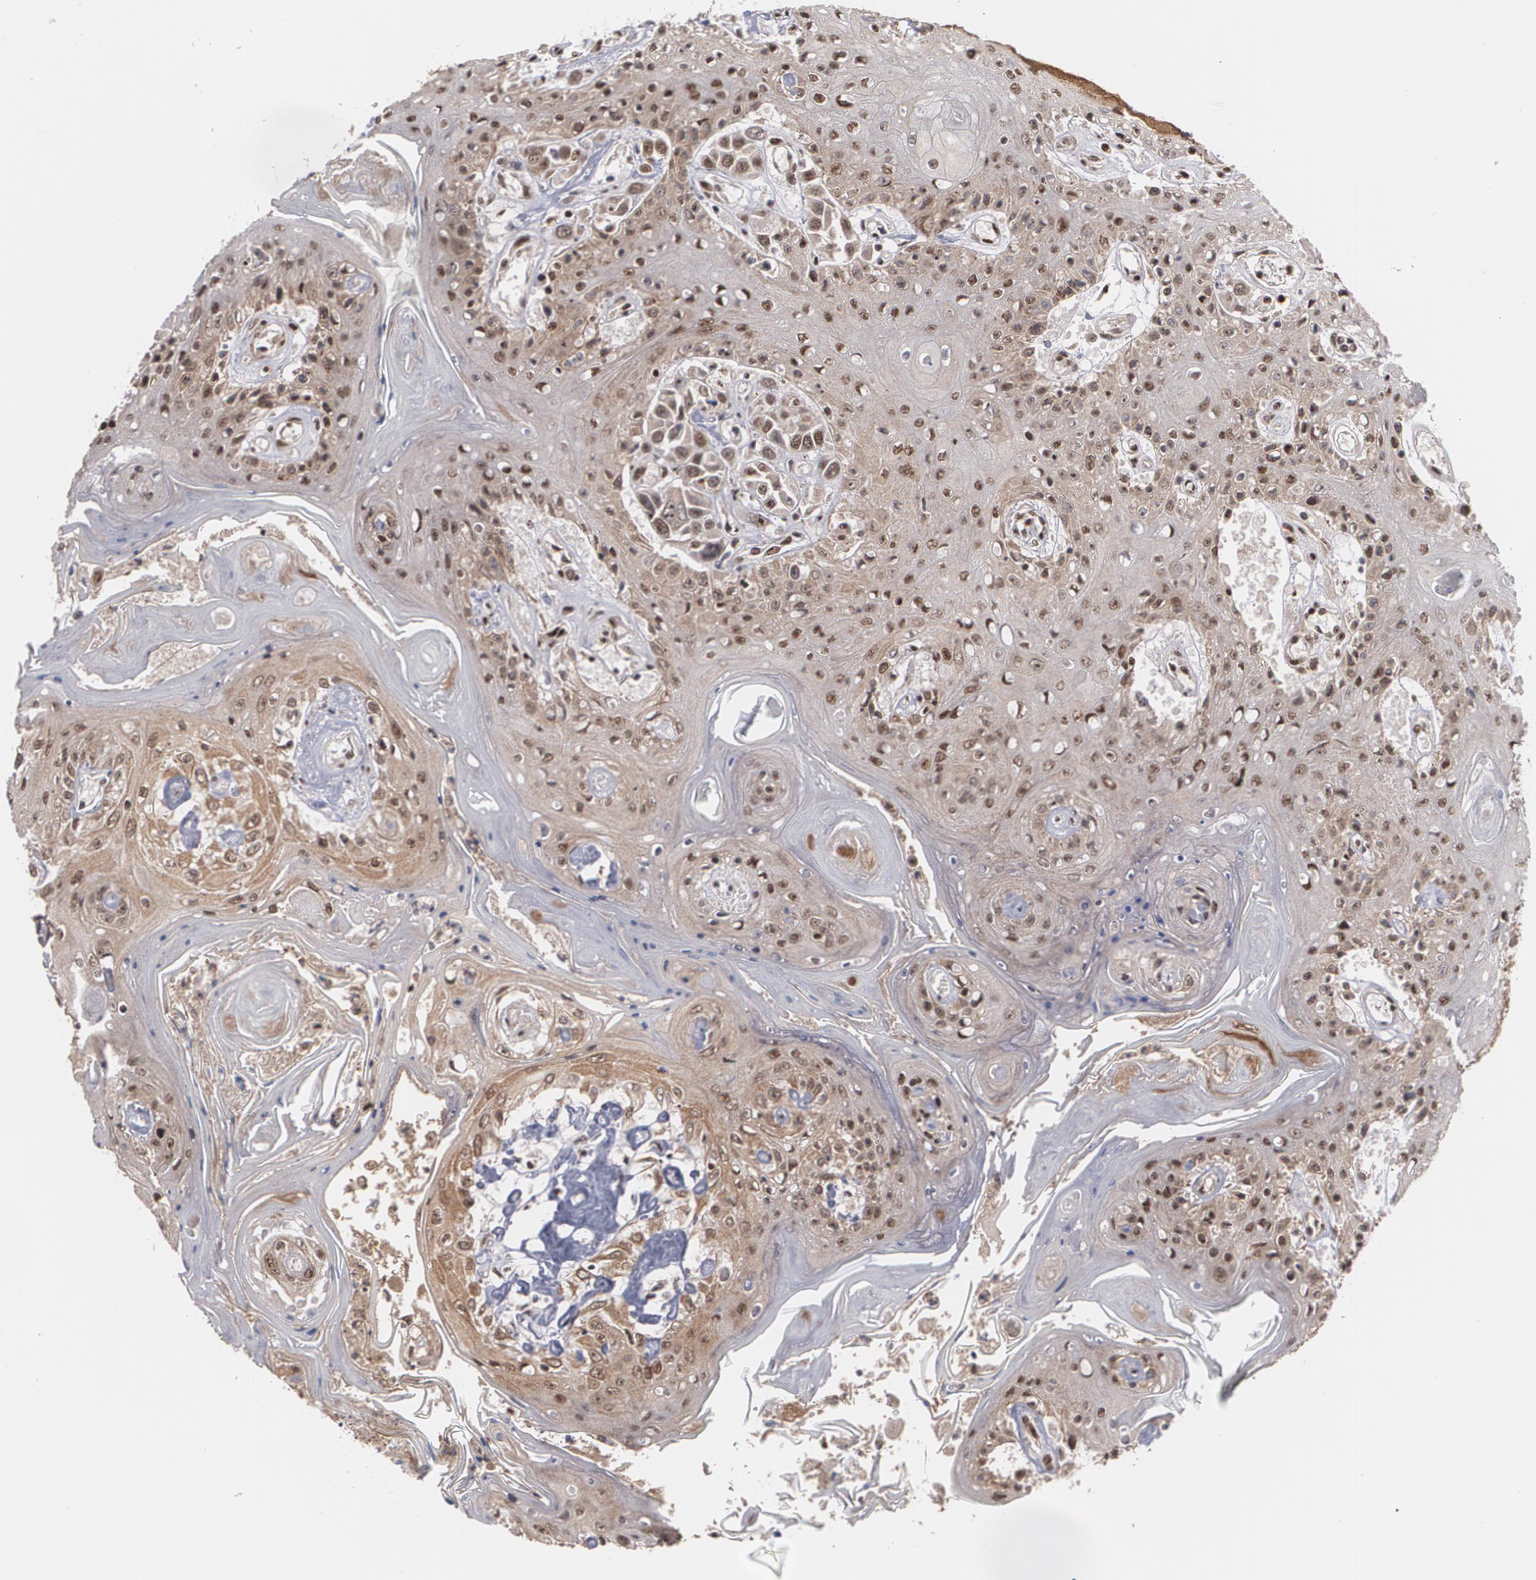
{"staining": {"intensity": "moderate", "quantity": ">75%", "location": "nuclear"}, "tissue": "head and neck cancer", "cell_type": "Tumor cells", "image_type": "cancer", "snomed": [{"axis": "morphology", "description": "Squamous cell carcinoma, NOS"}, {"axis": "topography", "description": "Oral tissue"}, {"axis": "topography", "description": "Head-Neck"}], "caption": "Tumor cells show medium levels of moderate nuclear positivity in approximately >75% of cells in head and neck cancer. (Stains: DAB in brown, nuclei in blue, Microscopy: brightfield microscopy at high magnification).", "gene": "ZNF234", "patient": {"sex": "female", "age": 76}}